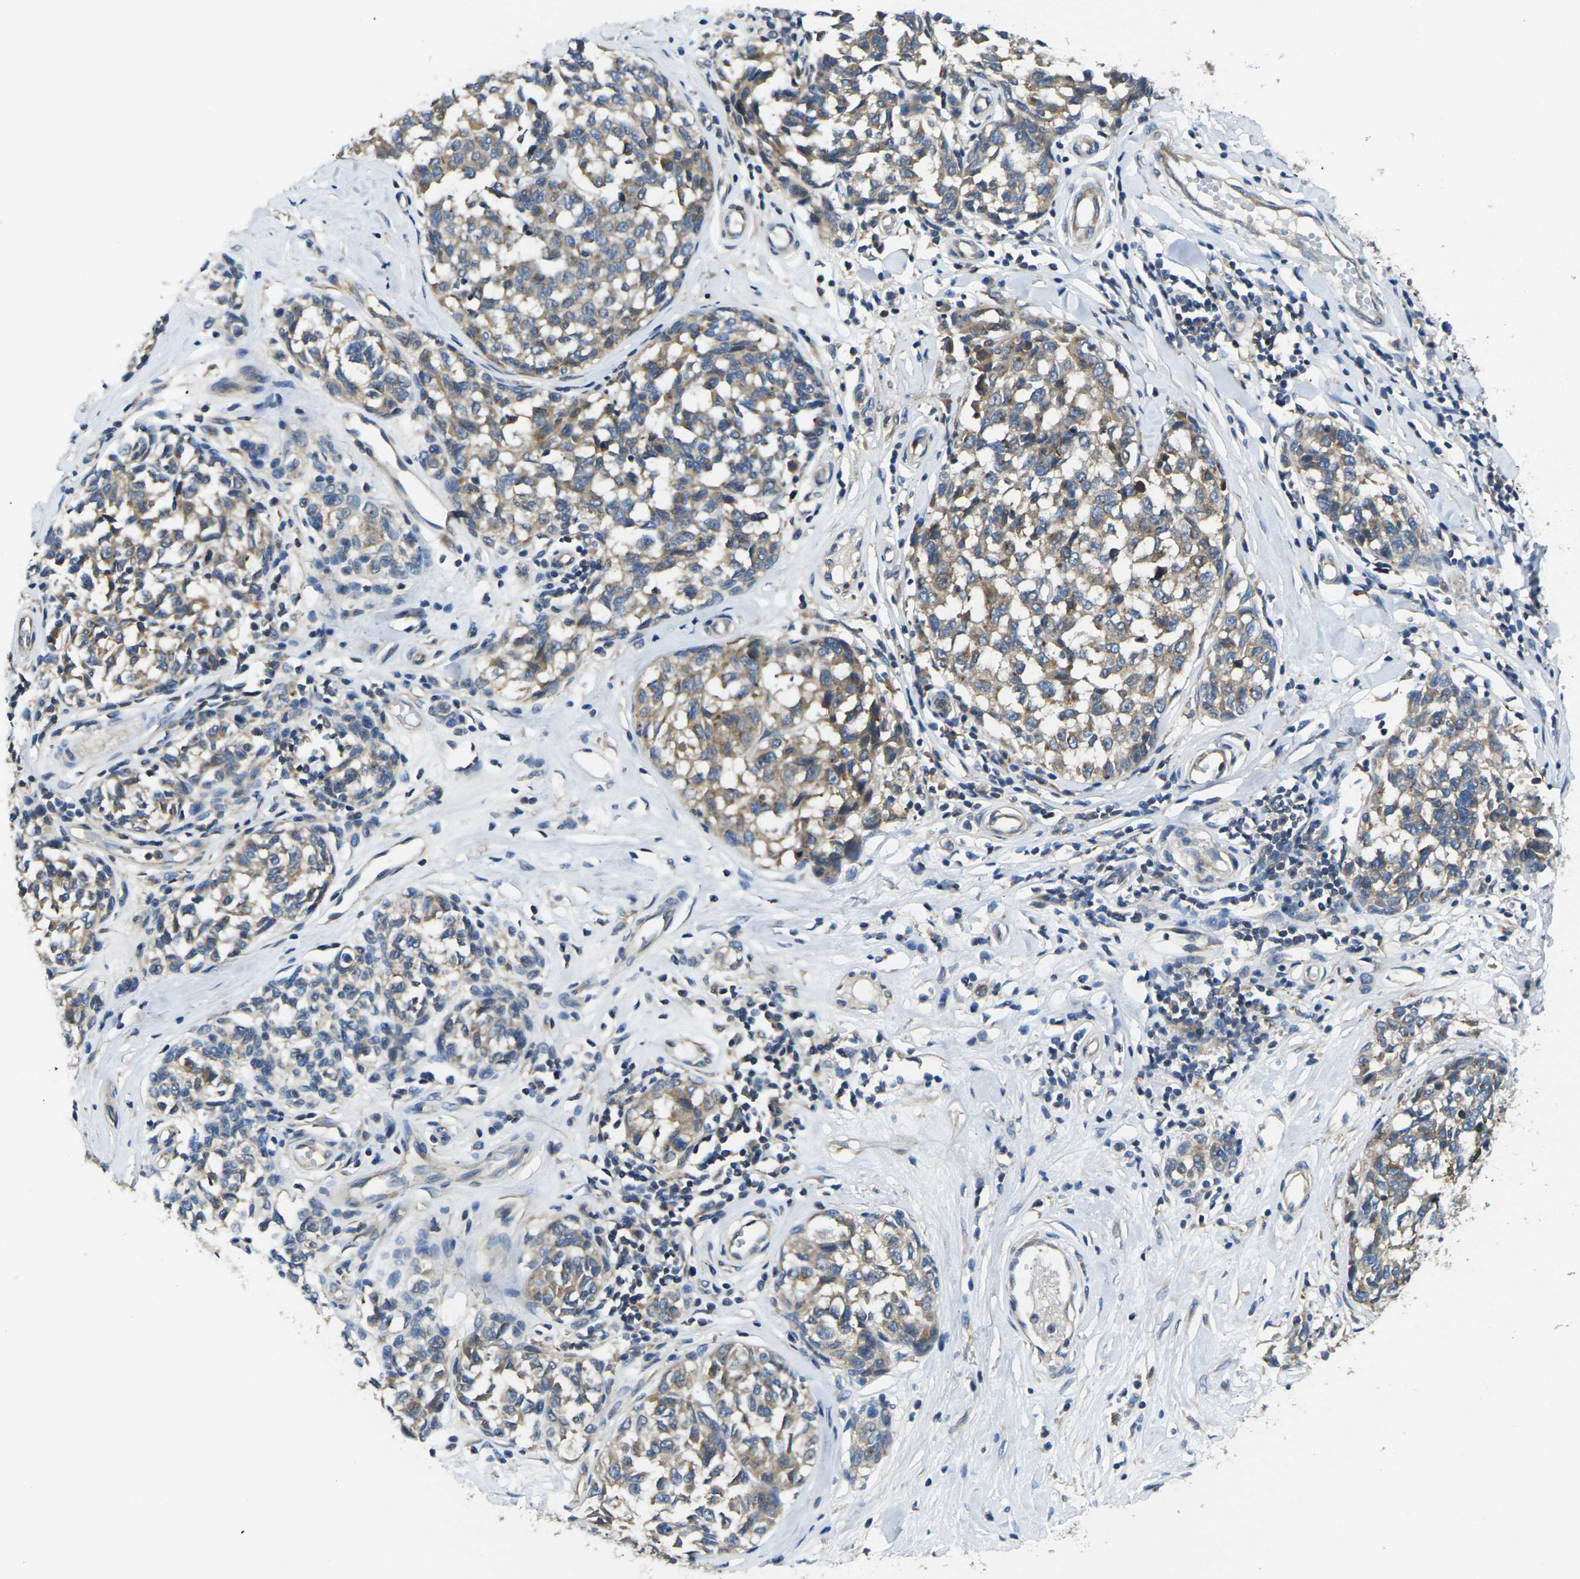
{"staining": {"intensity": "moderate", "quantity": "25%-75%", "location": "cytoplasmic/membranous"}, "tissue": "melanoma", "cell_type": "Tumor cells", "image_type": "cancer", "snomed": [{"axis": "morphology", "description": "Malignant melanoma, NOS"}, {"axis": "topography", "description": "Skin"}], "caption": "A histopathology image of melanoma stained for a protein reveals moderate cytoplasmic/membranous brown staining in tumor cells.", "gene": "TMCC2", "patient": {"sex": "female", "age": 64}}